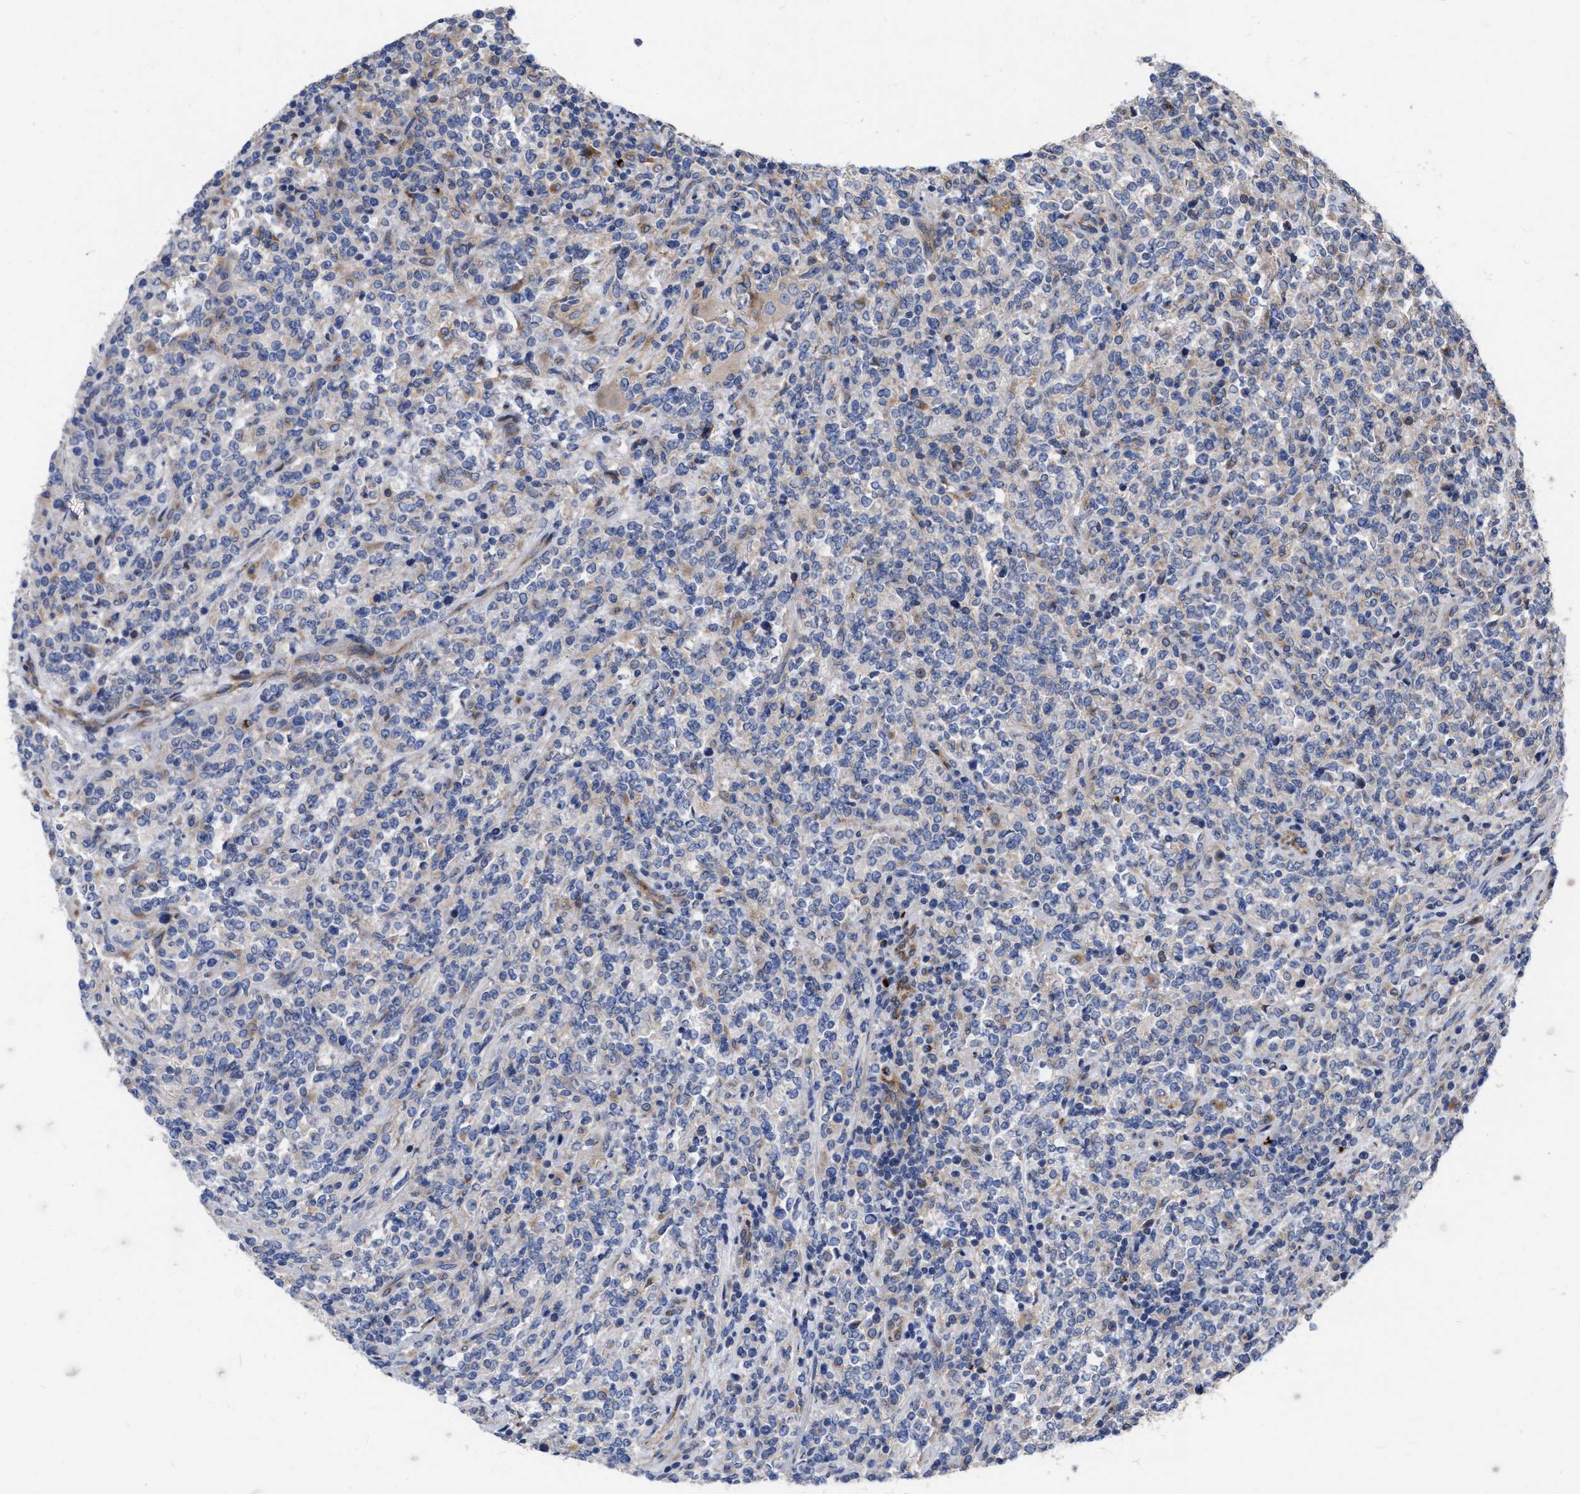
{"staining": {"intensity": "negative", "quantity": "none", "location": "none"}, "tissue": "lymphoma", "cell_type": "Tumor cells", "image_type": "cancer", "snomed": [{"axis": "morphology", "description": "Malignant lymphoma, non-Hodgkin's type, High grade"}, {"axis": "topography", "description": "Soft tissue"}], "caption": "The immunohistochemistry photomicrograph has no significant expression in tumor cells of lymphoma tissue.", "gene": "MLST8", "patient": {"sex": "male", "age": 18}}